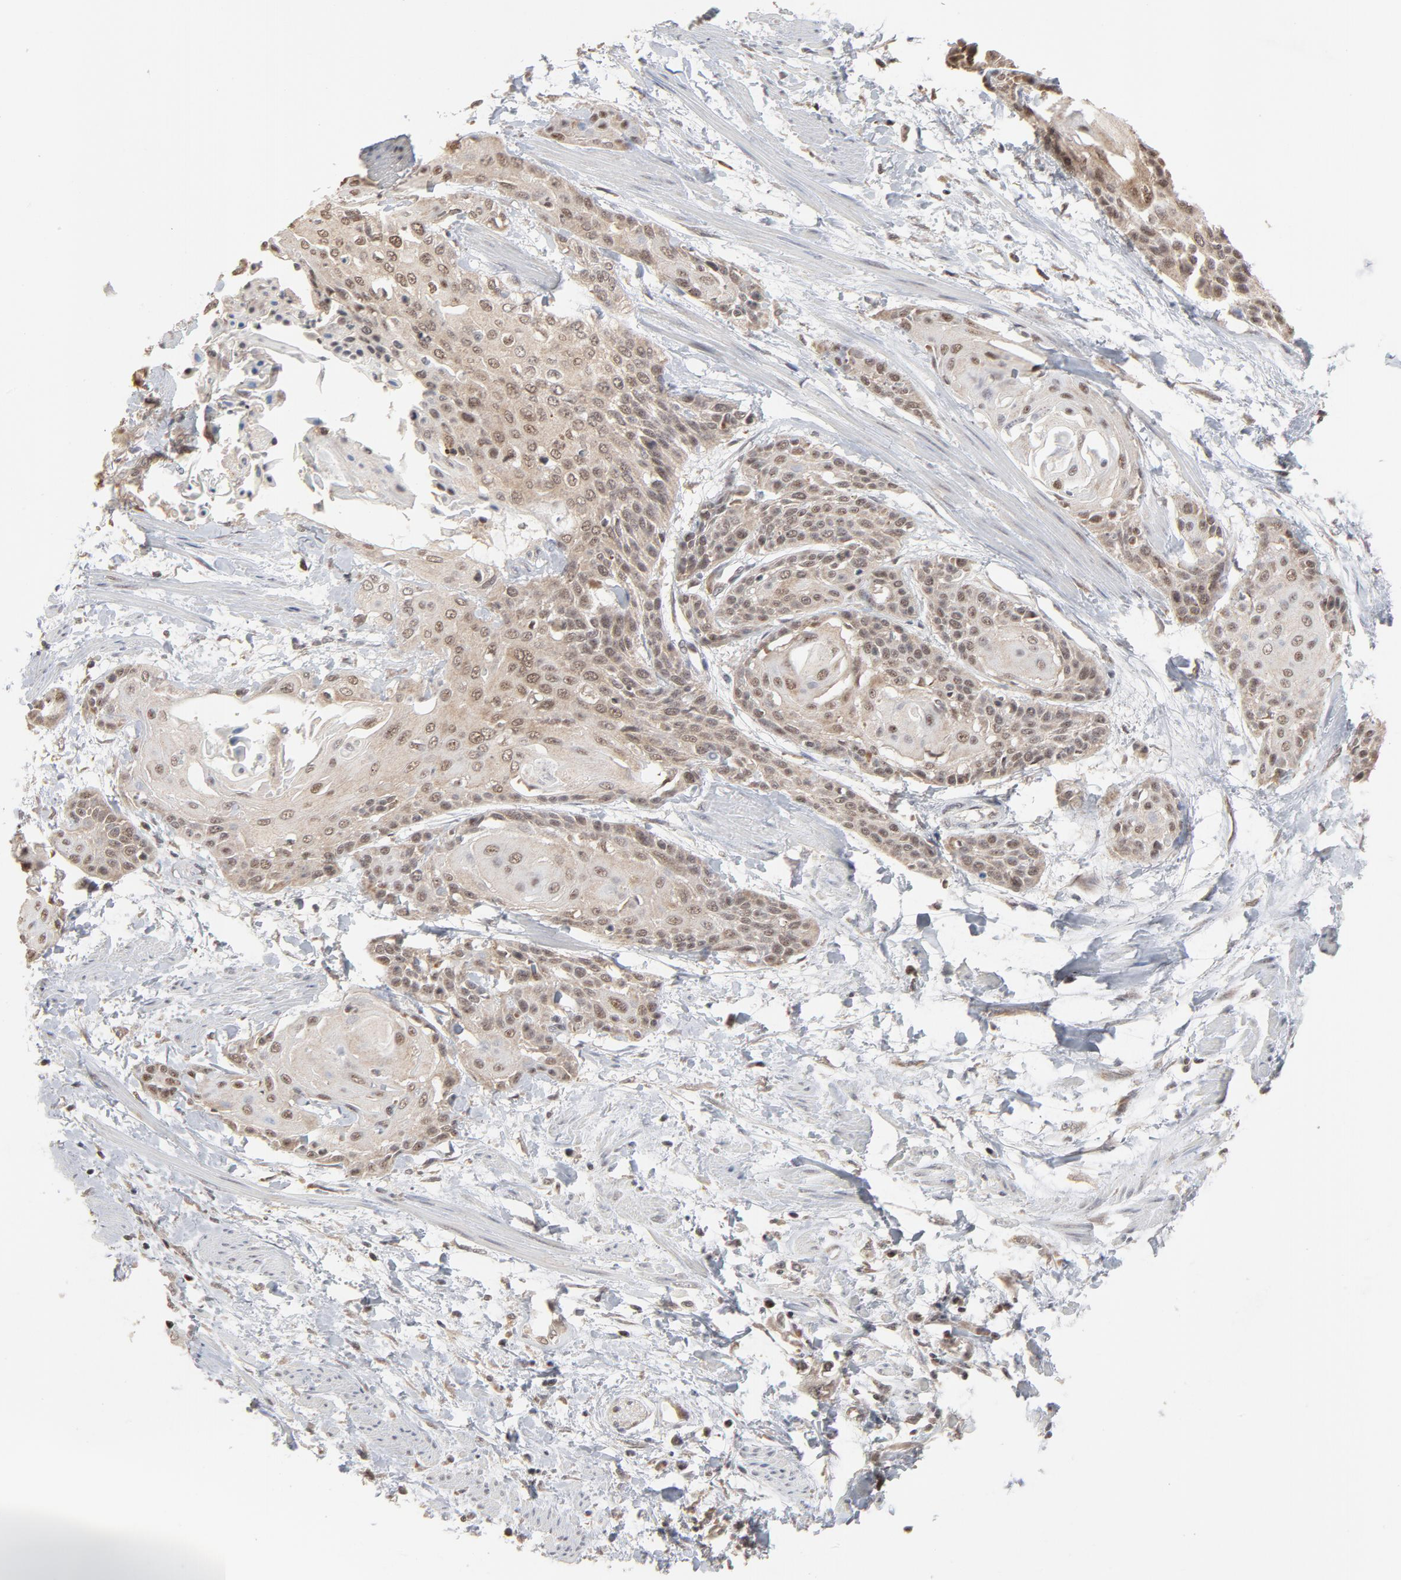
{"staining": {"intensity": "weak", "quantity": ">75%", "location": "cytoplasmic/membranous,nuclear"}, "tissue": "cervical cancer", "cell_type": "Tumor cells", "image_type": "cancer", "snomed": [{"axis": "morphology", "description": "Squamous cell carcinoma, NOS"}, {"axis": "topography", "description": "Cervix"}], "caption": "Immunohistochemistry micrograph of neoplastic tissue: human cervical cancer stained using immunohistochemistry (IHC) shows low levels of weak protein expression localized specifically in the cytoplasmic/membranous and nuclear of tumor cells, appearing as a cytoplasmic/membranous and nuclear brown color.", "gene": "ARIH1", "patient": {"sex": "female", "age": 57}}